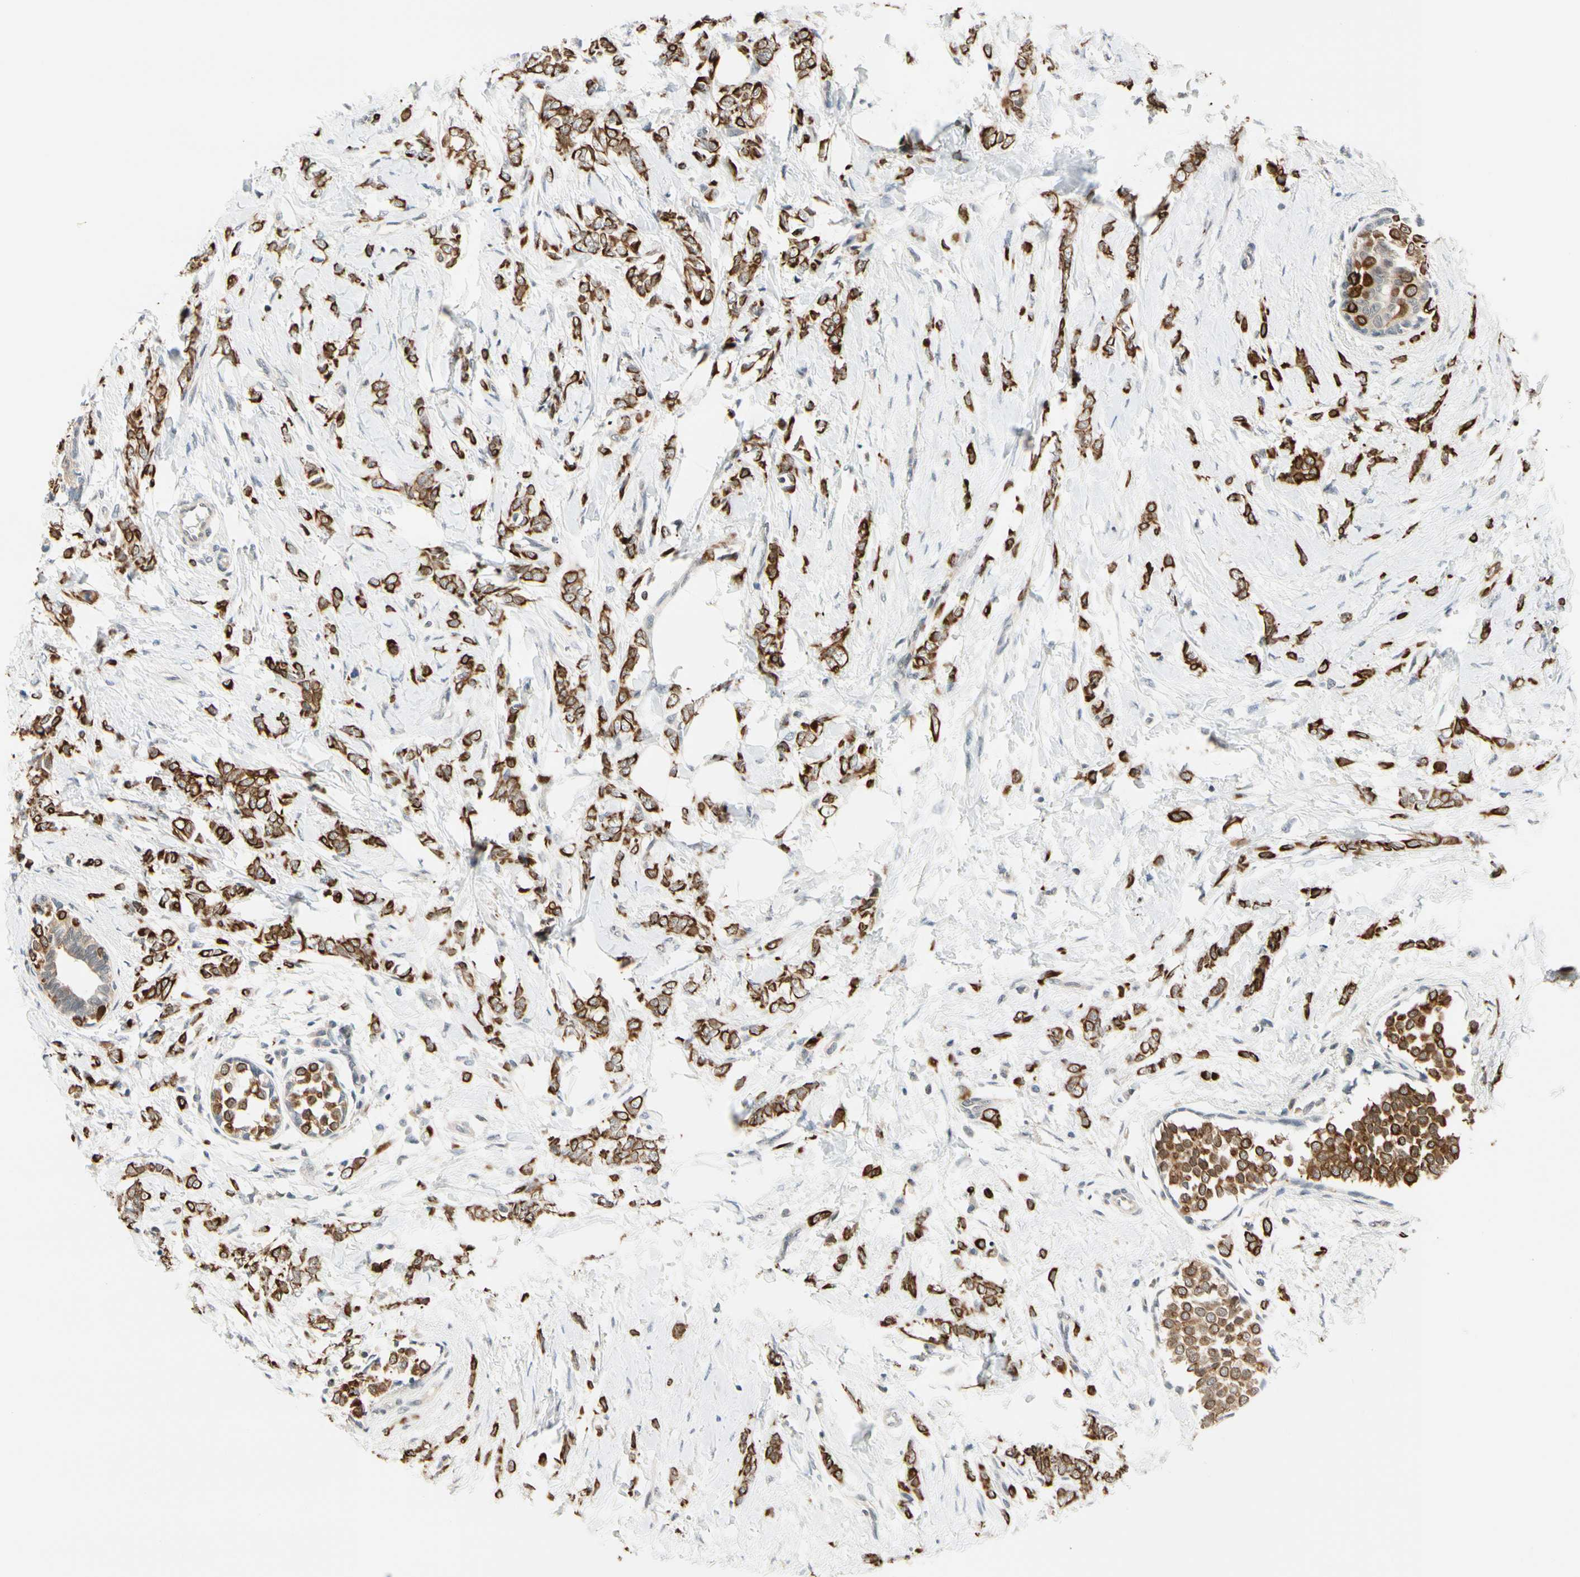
{"staining": {"intensity": "strong", "quantity": ">75%", "location": "cytoplasmic/membranous"}, "tissue": "breast cancer", "cell_type": "Tumor cells", "image_type": "cancer", "snomed": [{"axis": "morphology", "description": "Lobular carcinoma, in situ"}, {"axis": "morphology", "description": "Lobular carcinoma"}, {"axis": "topography", "description": "Breast"}], "caption": "This is an image of immunohistochemistry (IHC) staining of lobular carcinoma (breast), which shows strong staining in the cytoplasmic/membranous of tumor cells.", "gene": "TAF12", "patient": {"sex": "female", "age": 41}}